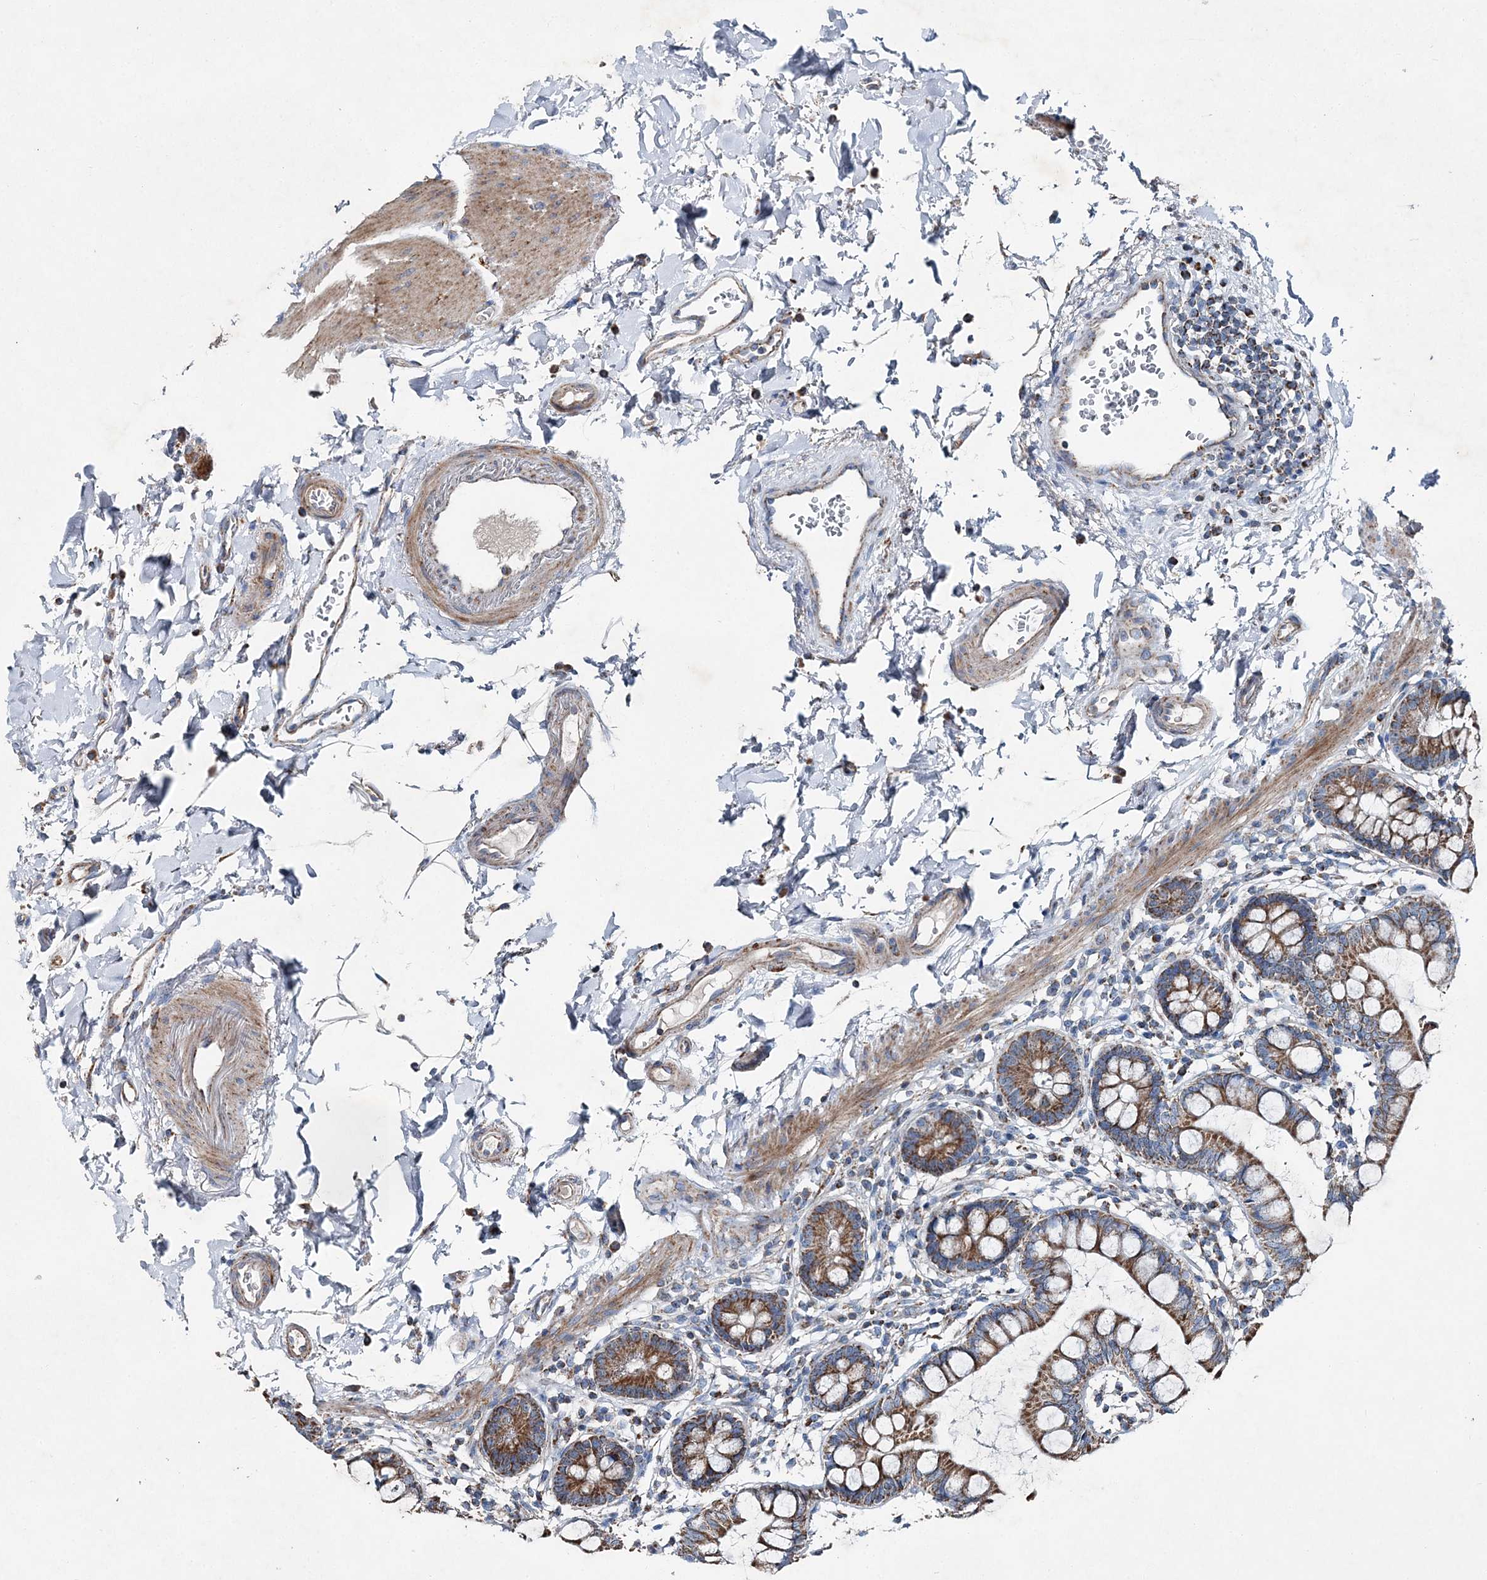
{"staining": {"intensity": "moderate", "quantity": ">75%", "location": "cytoplasmic/membranous"}, "tissue": "small intestine", "cell_type": "Glandular cells", "image_type": "normal", "snomed": [{"axis": "morphology", "description": "Normal tissue, NOS"}, {"axis": "topography", "description": "Small intestine"}], "caption": "Immunohistochemical staining of benign human small intestine exhibits medium levels of moderate cytoplasmic/membranous positivity in approximately >75% of glandular cells.", "gene": "SPAG16", "patient": {"sex": "female", "age": 84}}